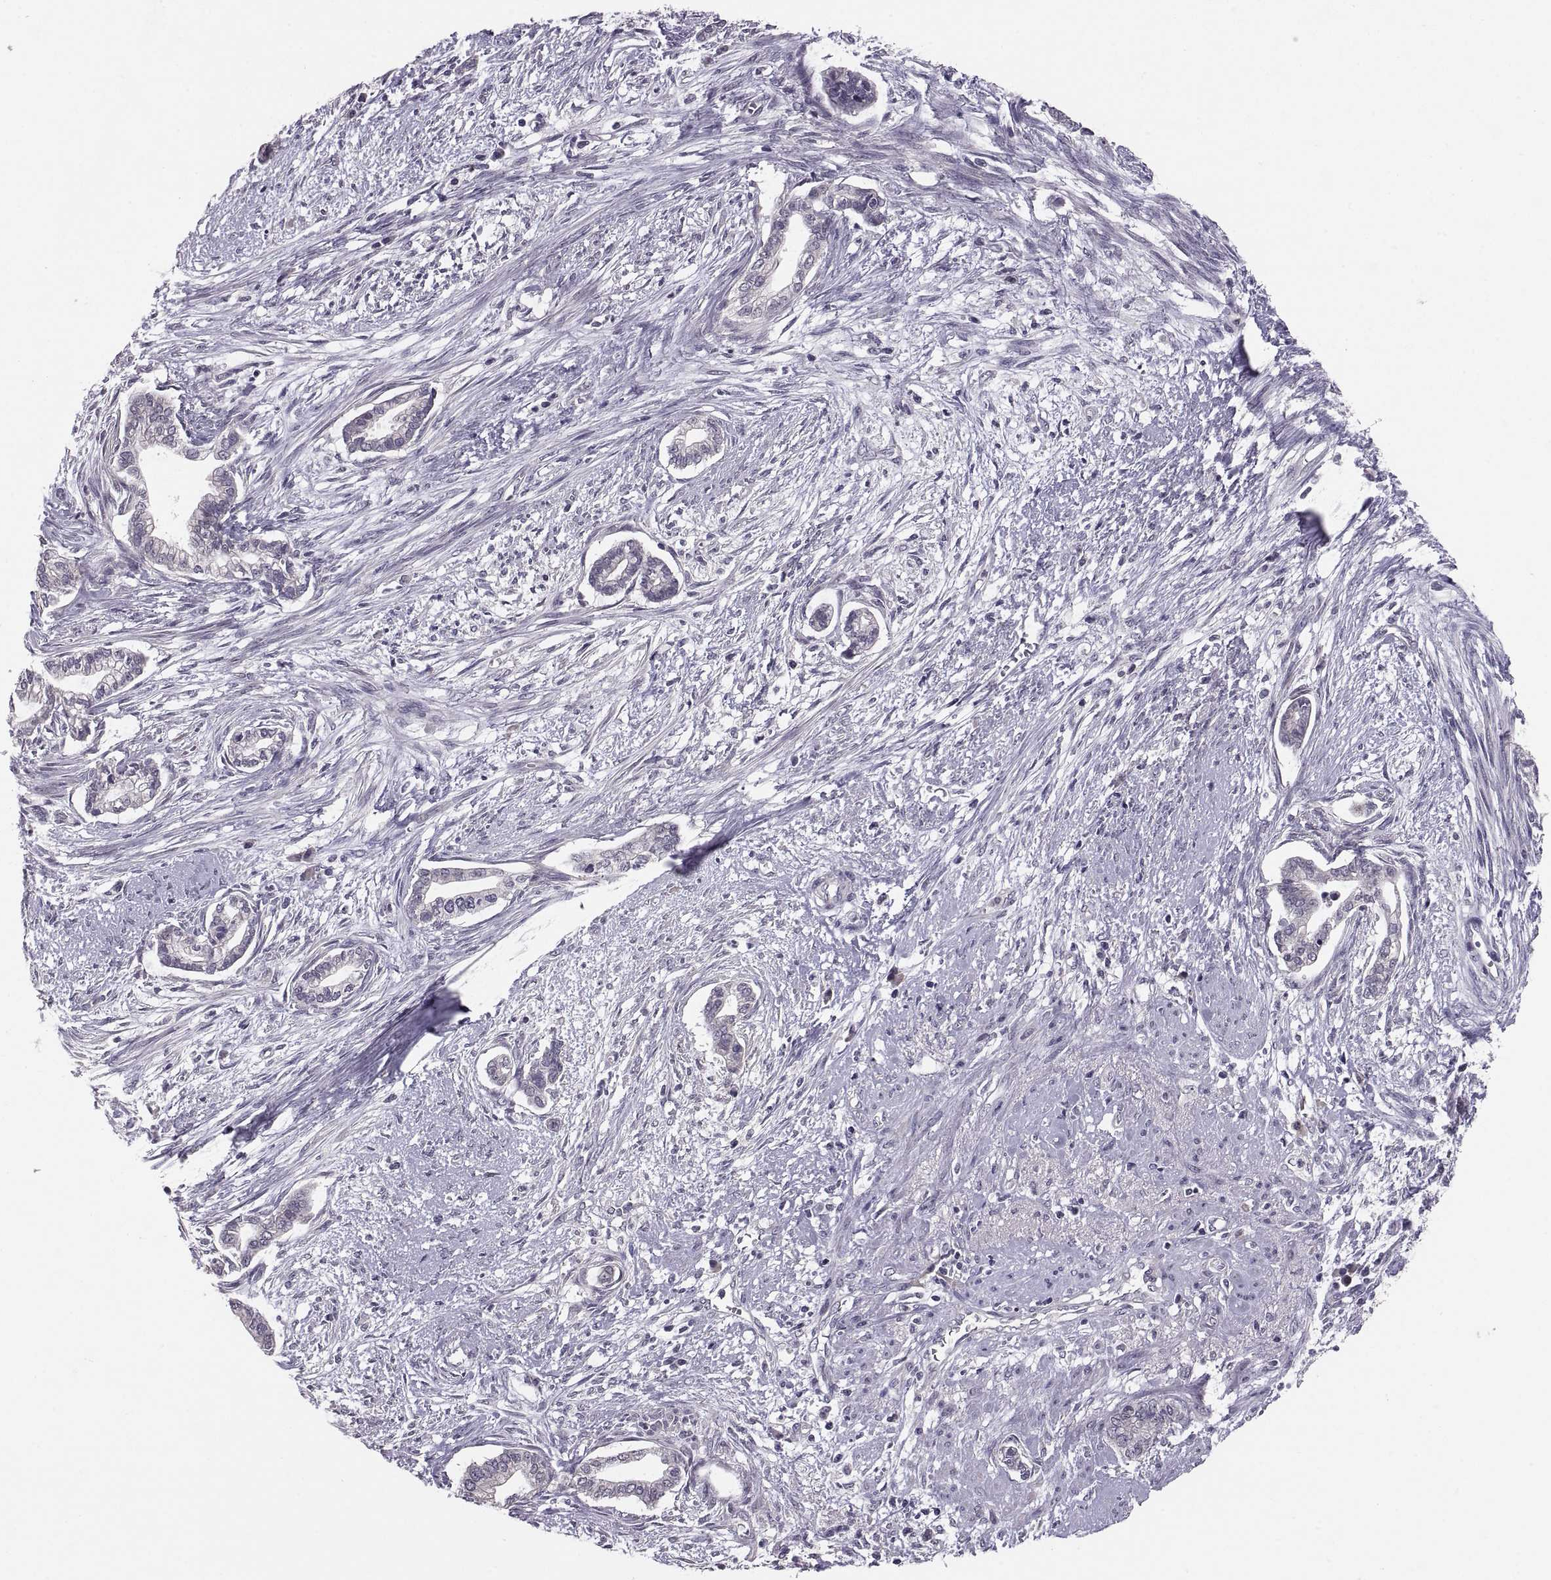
{"staining": {"intensity": "negative", "quantity": "none", "location": "none"}, "tissue": "cervical cancer", "cell_type": "Tumor cells", "image_type": "cancer", "snomed": [{"axis": "morphology", "description": "Adenocarcinoma, NOS"}, {"axis": "topography", "description": "Cervix"}], "caption": "Tumor cells are negative for protein expression in human adenocarcinoma (cervical). (DAB immunohistochemistry with hematoxylin counter stain).", "gene": "PAX2", "patient": {"sex": "female", "age": 62}}